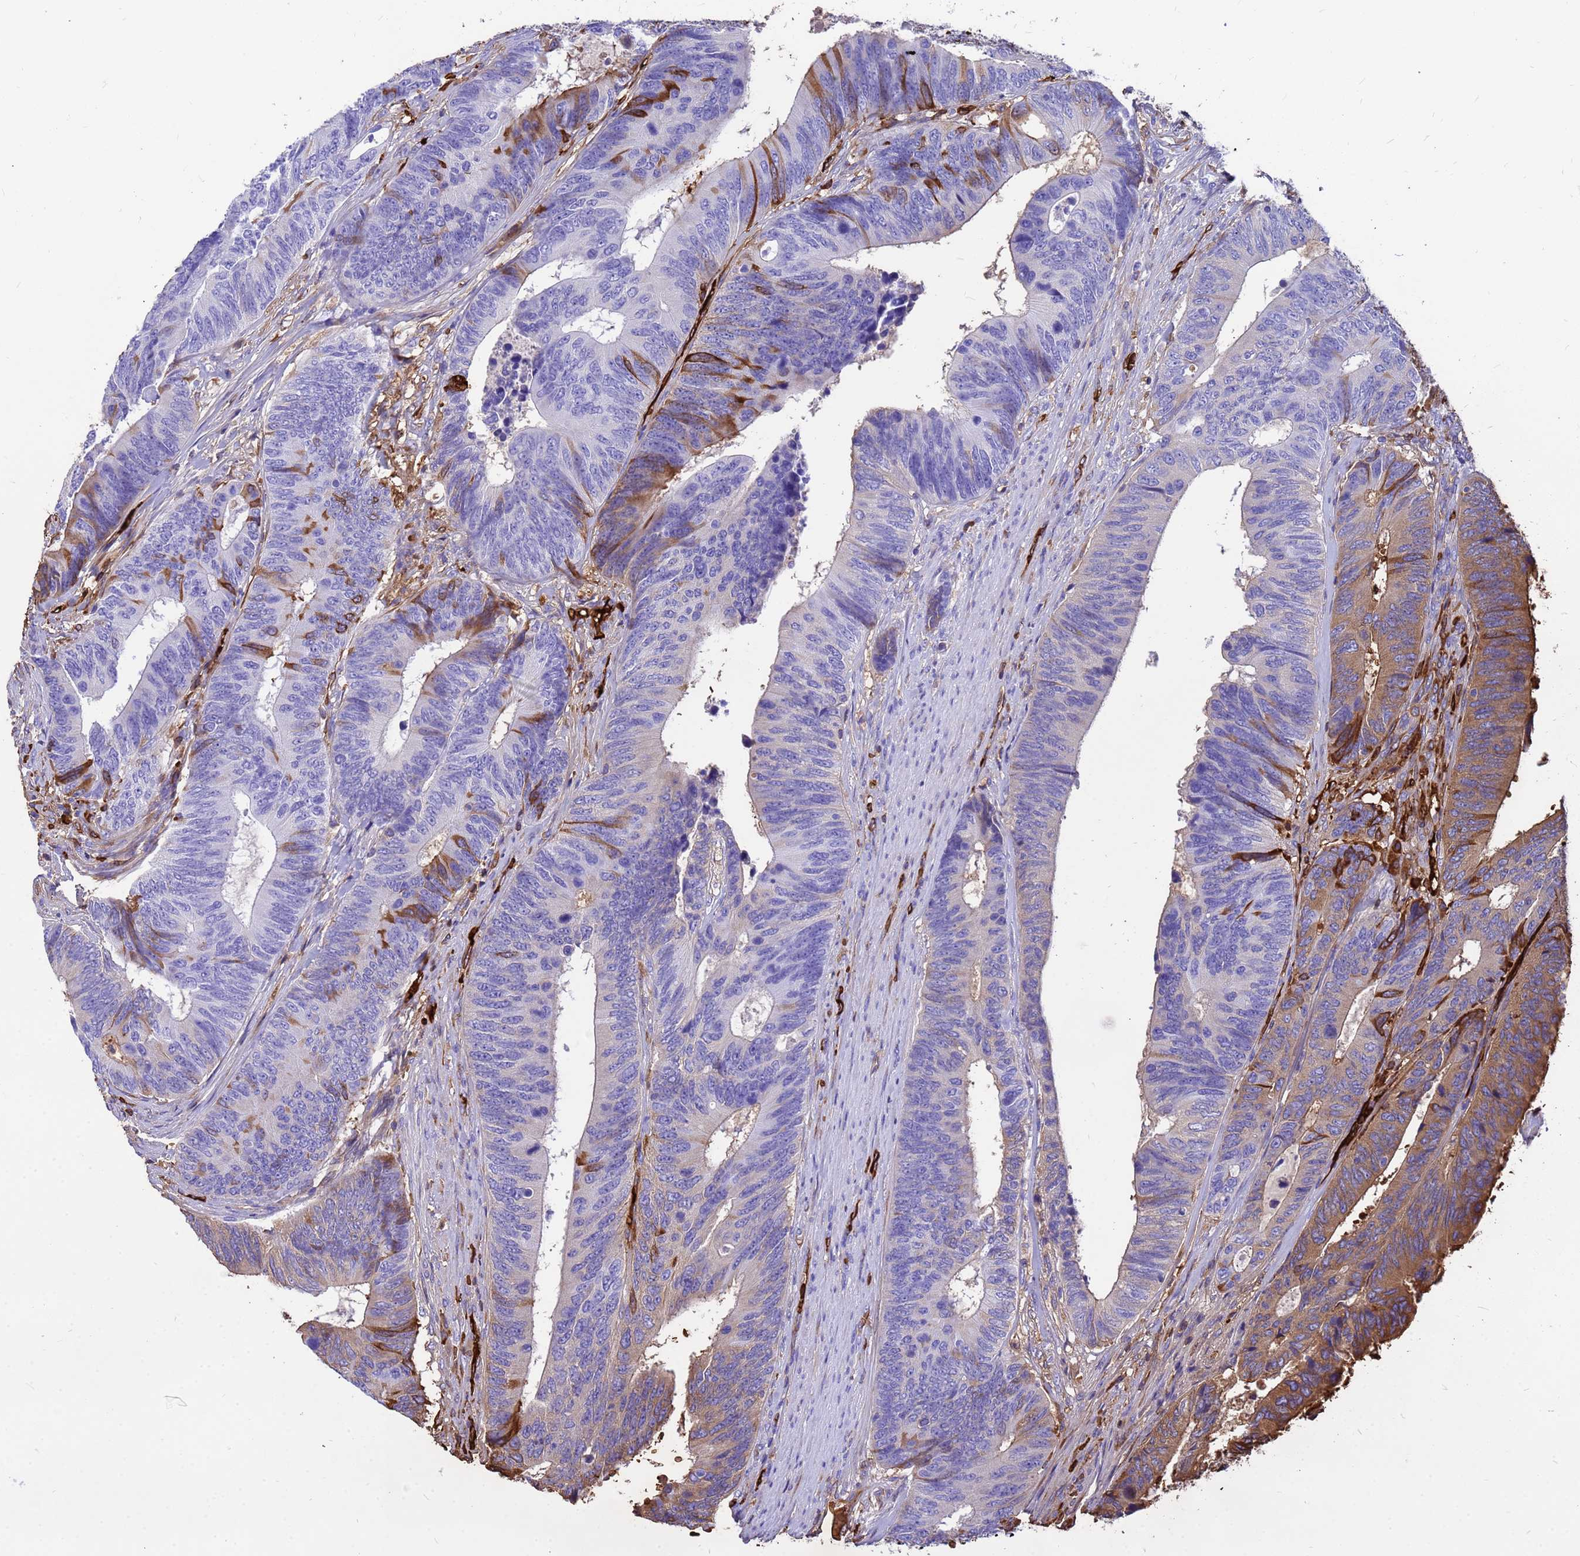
{"staining": {"intensity": "moderate", "quantity": "25%-75%", "location": "cytoplasmic/membranous"}, "tissue": "colorectal cancer", "cell_type": "Tumor cells", "image_type": "cancer", "snomed": [{"axis": "morphology", "description": "Adenocarcinoma, NOS"}, {"axis": "topography", "description": "Colon"}], "caption": "Immunohistochemical staining of colorectal cancer exhibits medium levels of moderate cytoplasmic/membranous protein expression in approximately 25%-75% of tumor cells. (DAB (3,3'-diaminobenzidine) IHC, brown staining for protein, blue staining for nuclei).", "gene": "HBA2", "patient": {"sex": "male", "age": 87}}